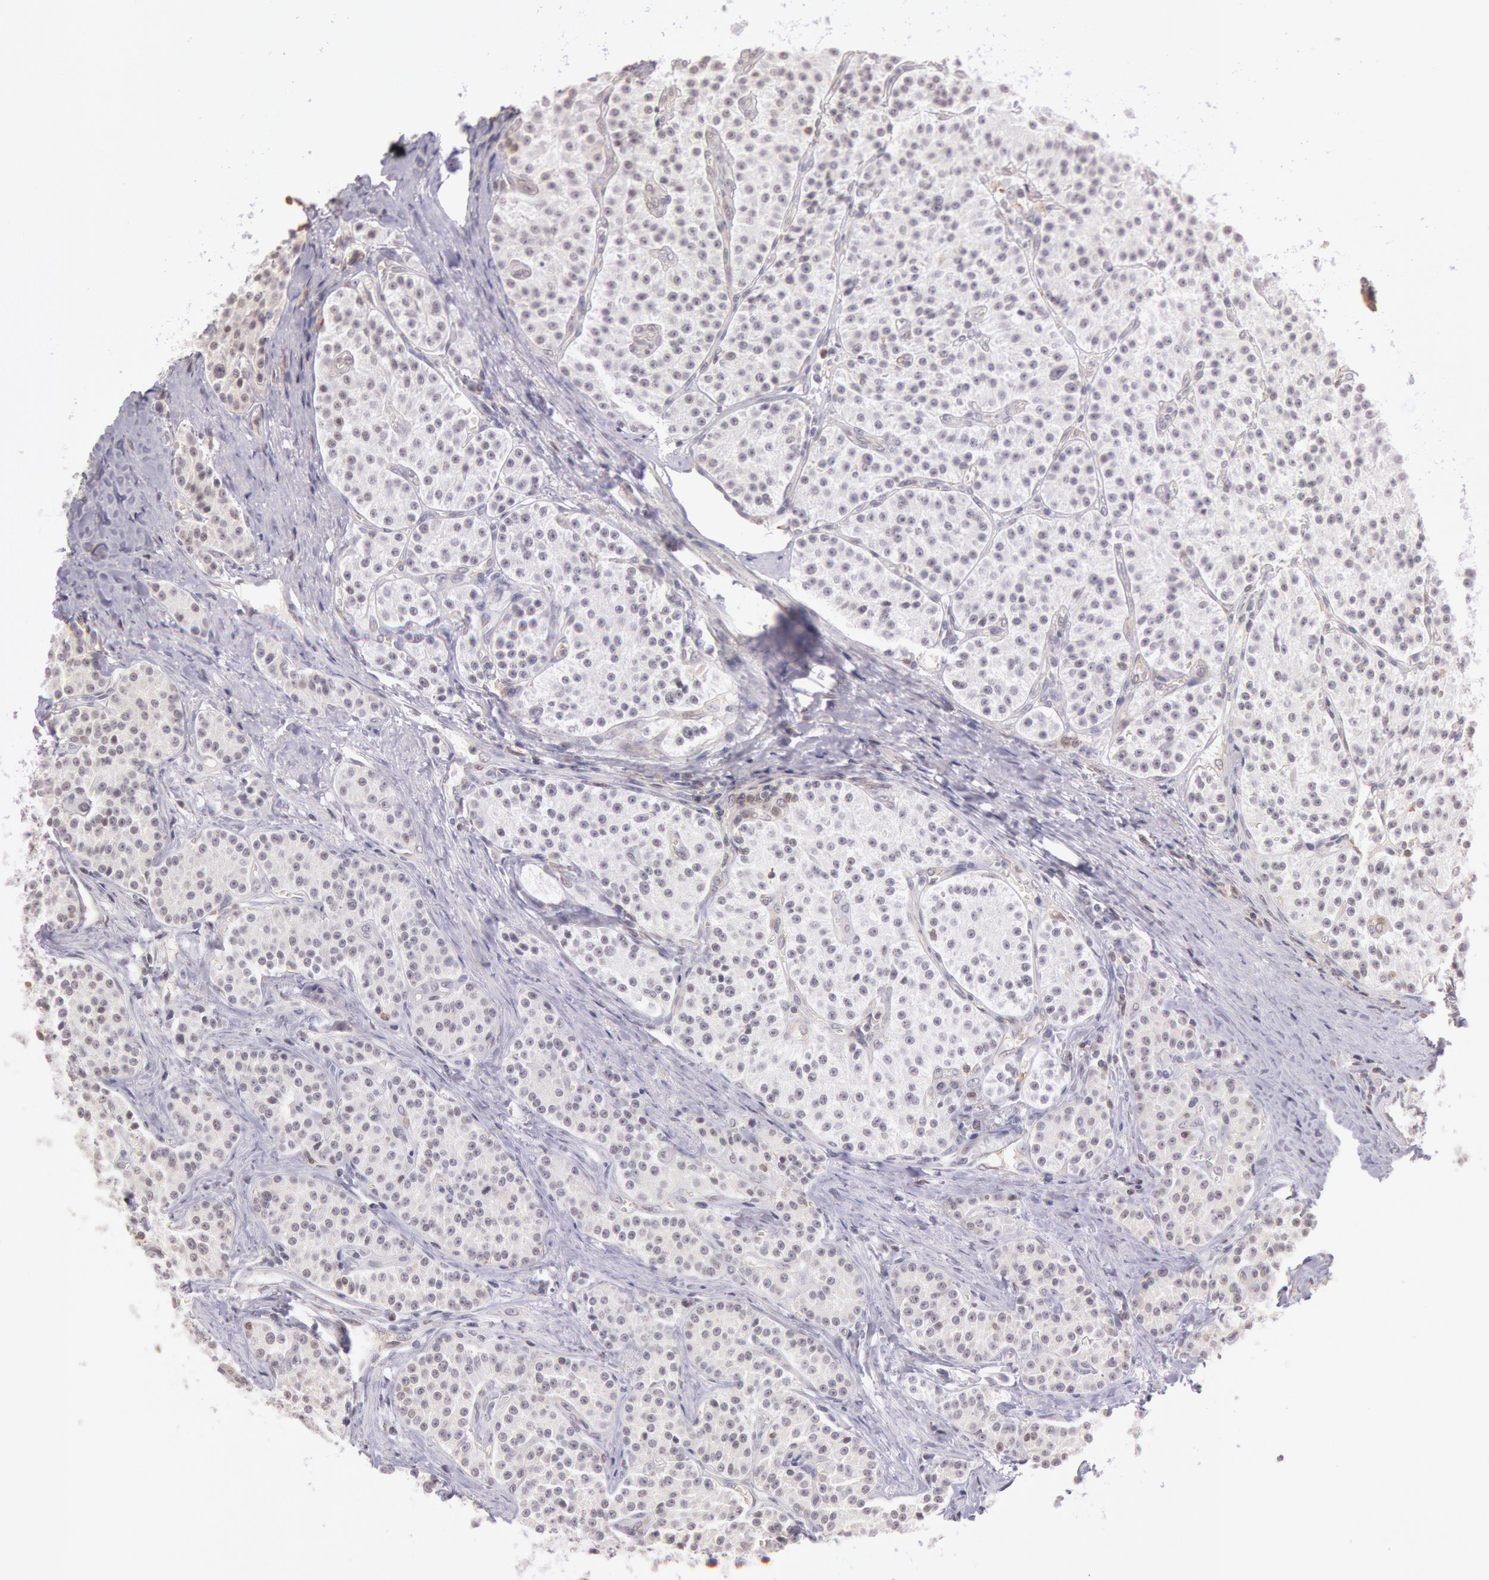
{"staining": {"intensity": "negative", "quantity": "none", "location": "none"}, "tissue": "carcinoid", "cell_type": "Tumor cells", "image_type": "cancer", "snomed": [{"axis": "morphology", "description": "Carcinoid, malignant, NOS"}, {"axis": "topography", "description": "Stomach"}], "caption": "Protein analysis of carcinoid reveals no significant positivity in tumor cells.", "gene": "HIF1A", "patient": {"sex": "female", "age": 76}}